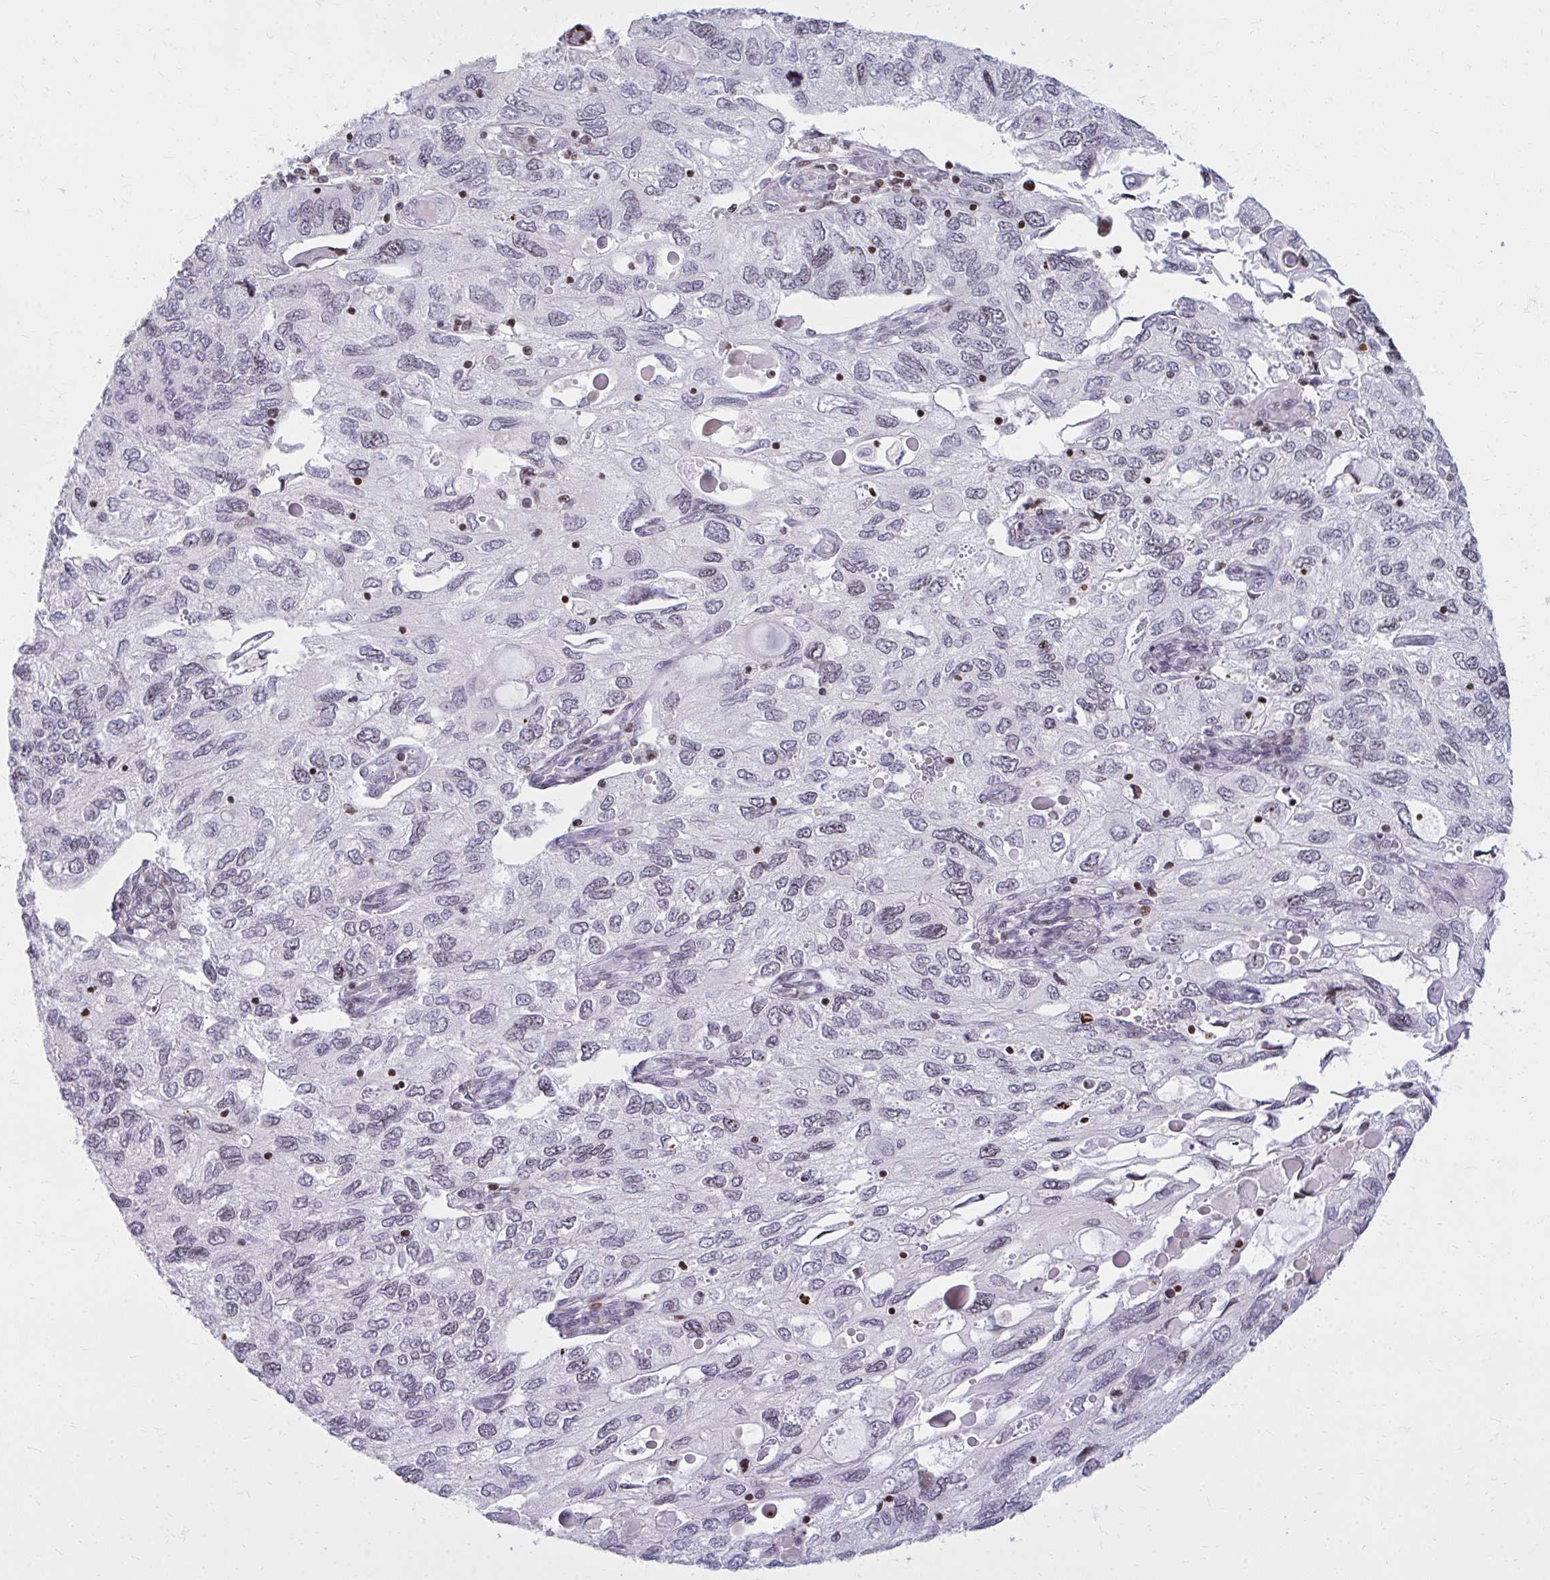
{"staining": {"intensity": "negative", "quantity": "none", "location": "none"}, "tissue": "endometrial cancer", "cell_type": "Tumor cells", "image_type": "cancer", "snomed": [{"axis": "morphology", "description": "Carcinoma, NOS"}, {"axis": "topography", "description": "Uterus"}], "caption": "An immunohistochemistry (IHC) photomicrograph of endometrial carcinoma is shown. There is no staining in tumor cells of endometrial carcinoma.", "gene": "AP5M1", "patient": {"sex": "female", "age": 76}}